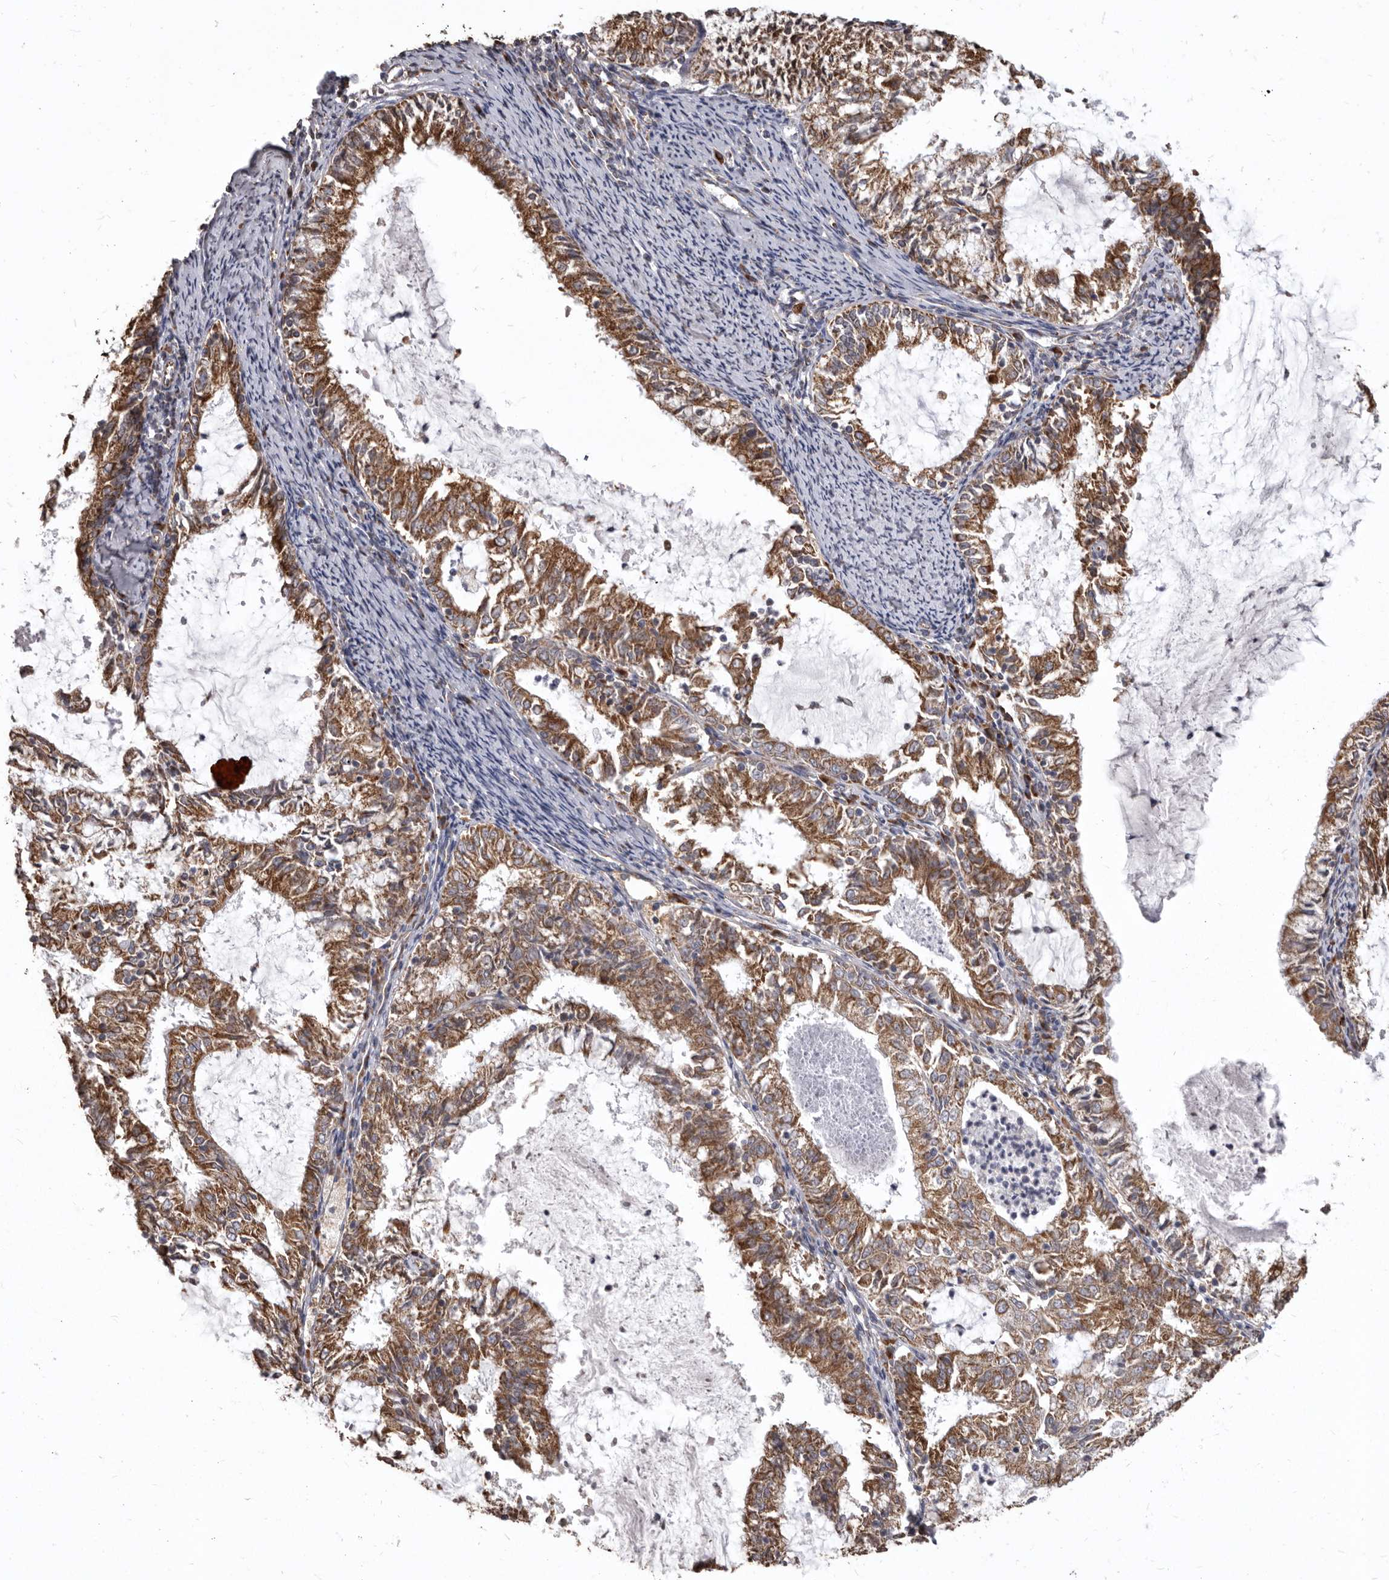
{"staining": {"intensity": "moderate", "quantity": ">75%", "location": "cytoplasmic/membranous"}, "tissue": "endometrial cancer", "cell_type": "Tumor cells", "image_type": "cancer", "snomed": [{"axis": "morphology", "description": "Adenocarcinoma, NOS"}, {"axis": "topography", "description": "Endometrium"}], "caption": "A brown stain labels moderate cytoplasmic/membranous staining of a protein in adenocarcinoma (endometrial) tumor cells.", "gene": "CDK5RAP3", "patient": {"sex": "female", "age": 57}}